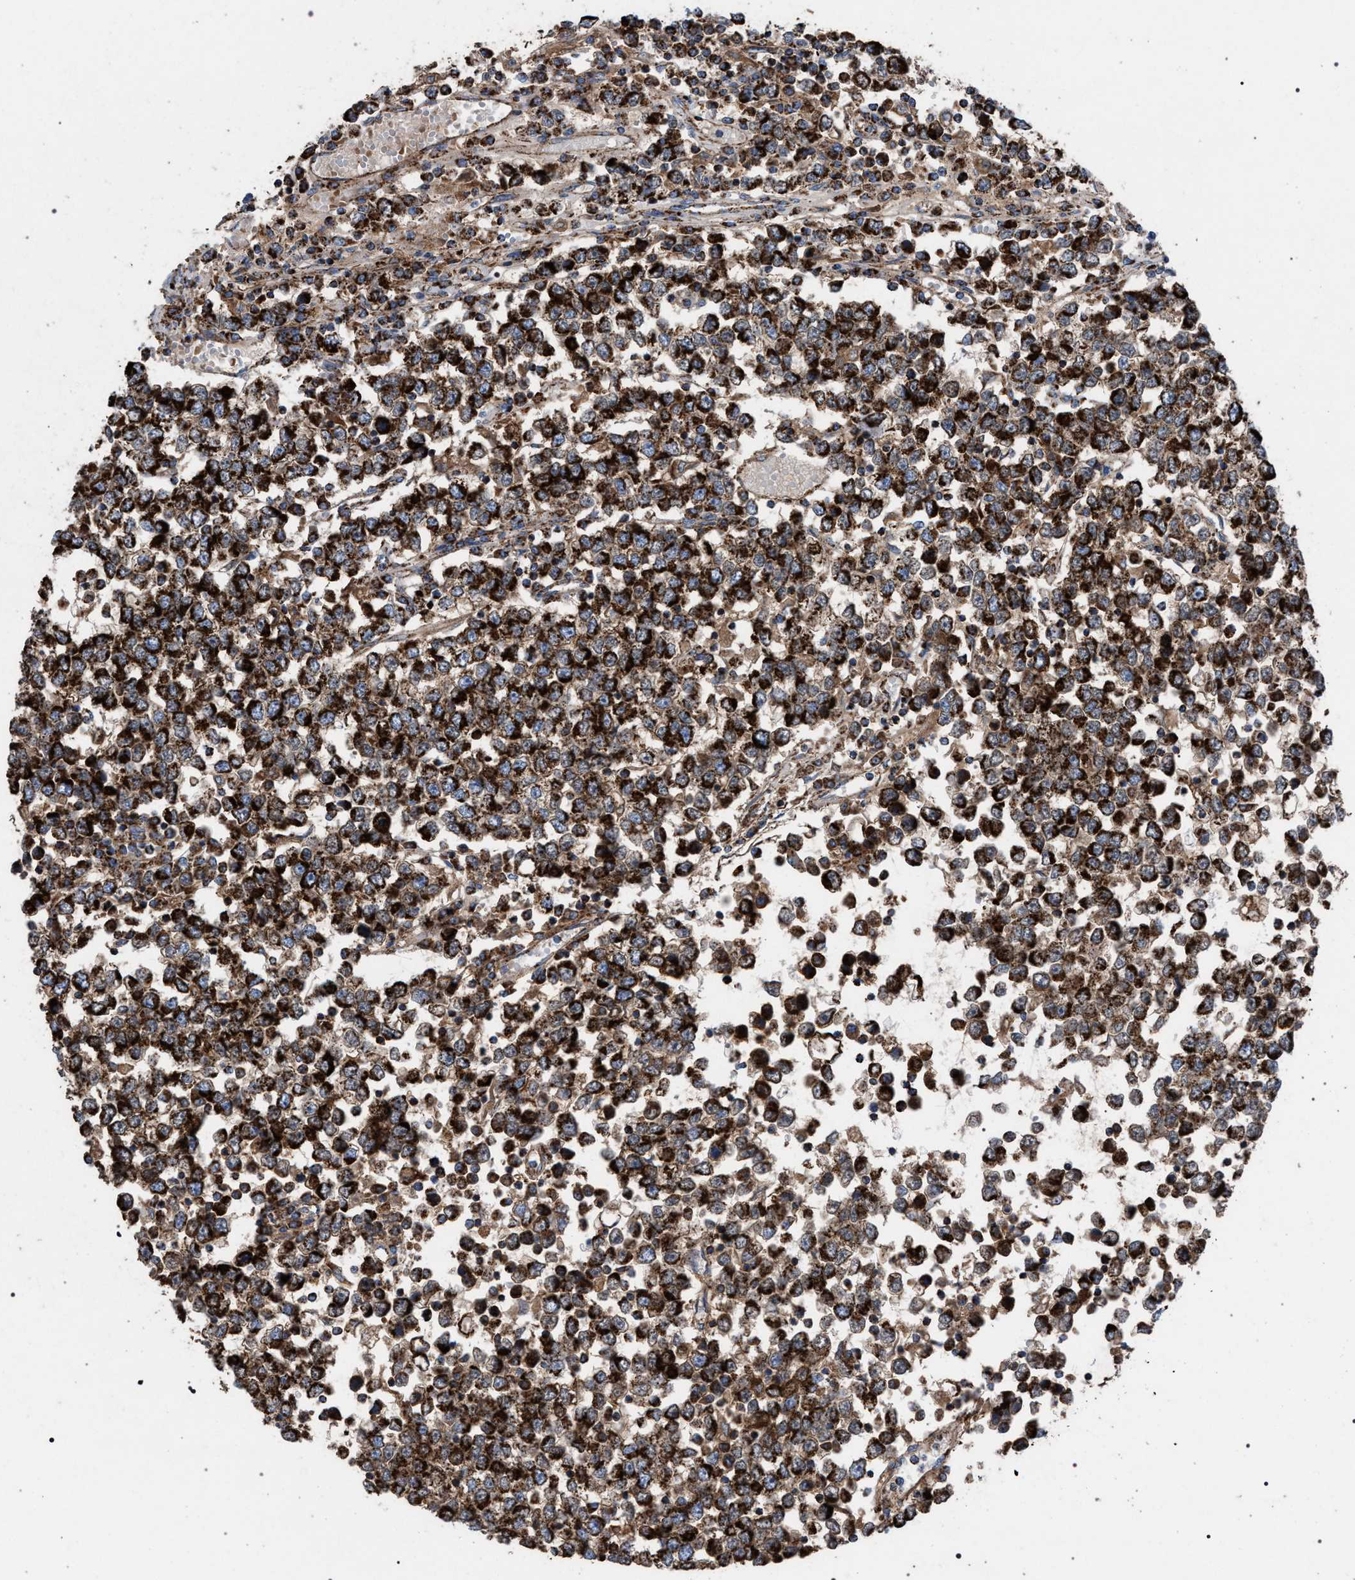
{"staining": {"intensity": "strong", "quantity": ">75%", "location": "cytoplasmic/membranous"}, "tissue": "testis cancer", "cell_type": "Tumor cells", "image_type": "cancer", "snomed": [{"axis": "morphology", "description": "Seminoma, NOS"}, {"axis": "topography", "description": "Testis"}], "caption": "Immunohistochemistry of testis seminoma exhibits high levels of strong cytoplasmic/membranous expression in about >75% of tumor cells.", "gene": "VPS13A", "patient": {"sex": "male", "age": 65}}